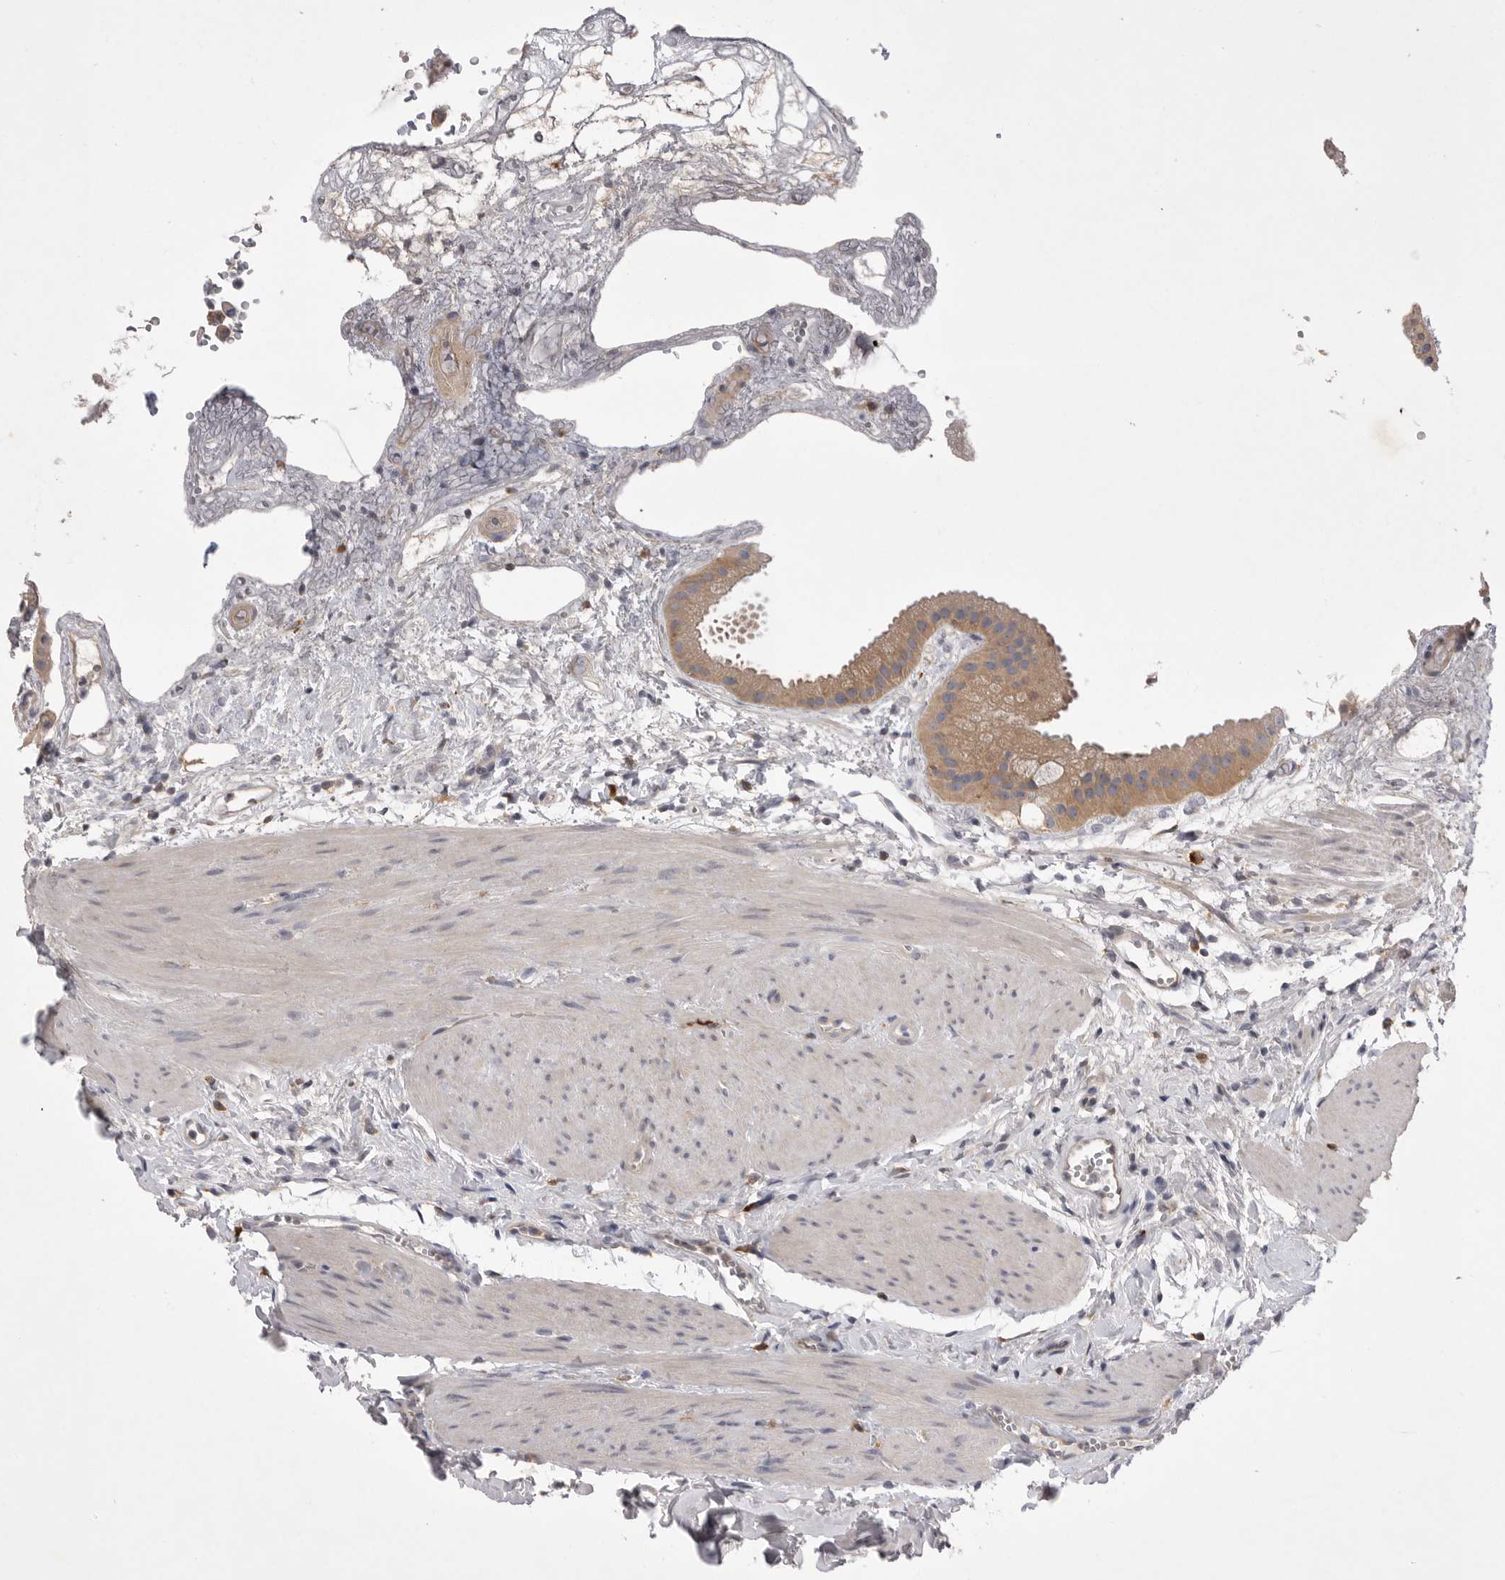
{"staining": {"intensity": "moderate", "quantity": ">75%", "location": "cytoplasmic/membranous"}, "tissue": "gallbladder", "cell_type": "Glandular cells", "image_type": "normal", "snomed": [{"axis": "morphology", "description": "Normal tissue, NOS"}, {"axis": "topography", "description": "Gallbladder"}], "caption": "A brown stain labels moderate cytoplasmic/membranous positivity of a protein in glandular cells of unremarkable human gallbladder. The staining was performed using DAB (3,3'-diaminobenzidine) to visualize the protein expression in brown, while the nuclei were stained in blue with hematoxylin (Magnification: 20x).", "gene": "VAC14", "patient": {"sex": "female", "age": 64}}